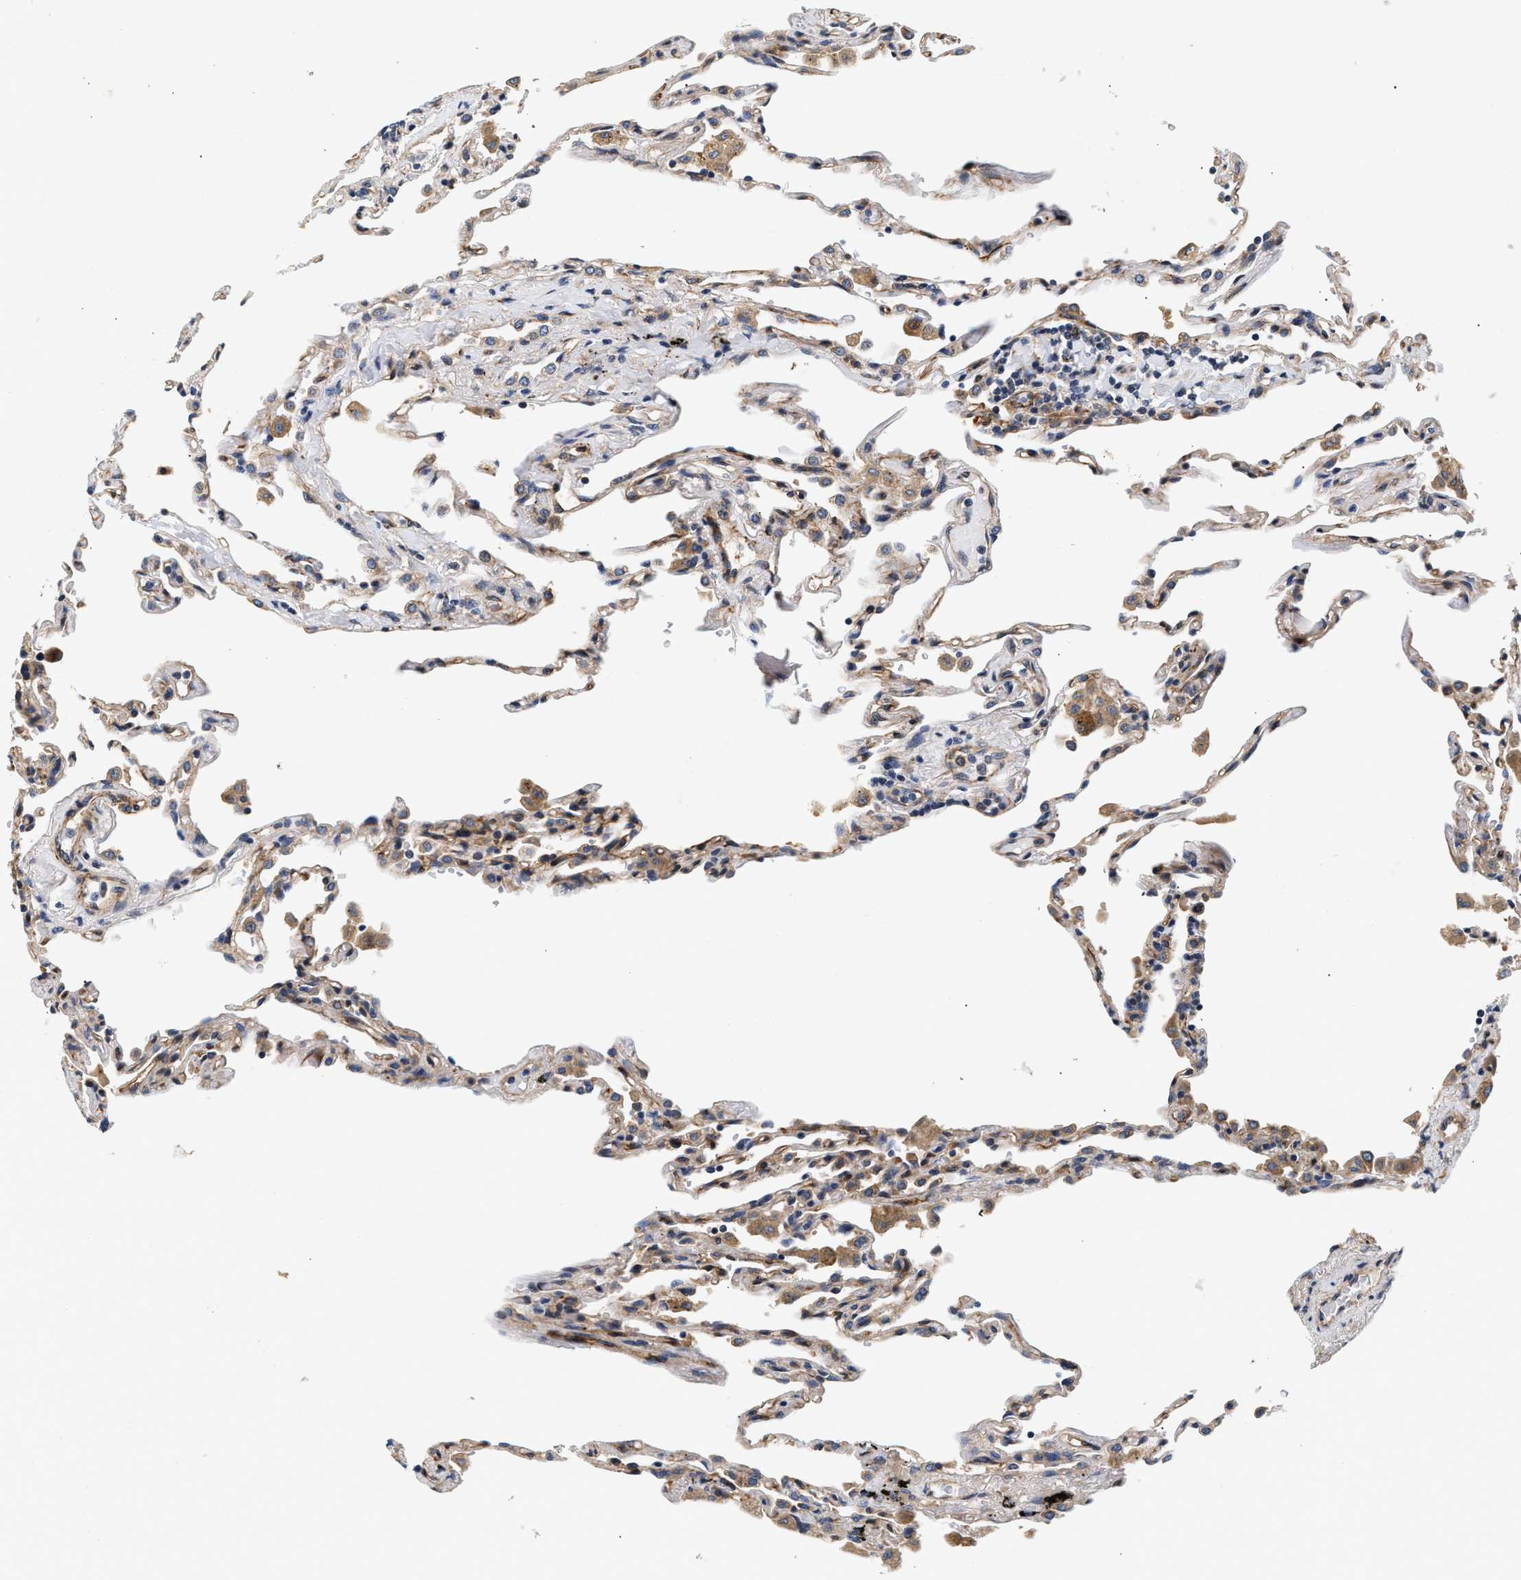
{"staining": {"intensity": "weak", "quantity": "25%-75%", "location": "cytoplasmic/membranous"}, "tissue": "lung", "cell_type": "Alveolar cells", "image_type": "normal", "snomed": [{"axis": "morphology", "description": "Normal tissue, NOS"}, {"axis": "topography", "description": "Lung"}], "caption": "Protein expression analysis of unremarkable lung displays weak cytoplasmic/membranous expression in approximately 25%-75% of alveolar cells.", "gene": "IFT74", "patient": {"sex": "male", "age": 59}}